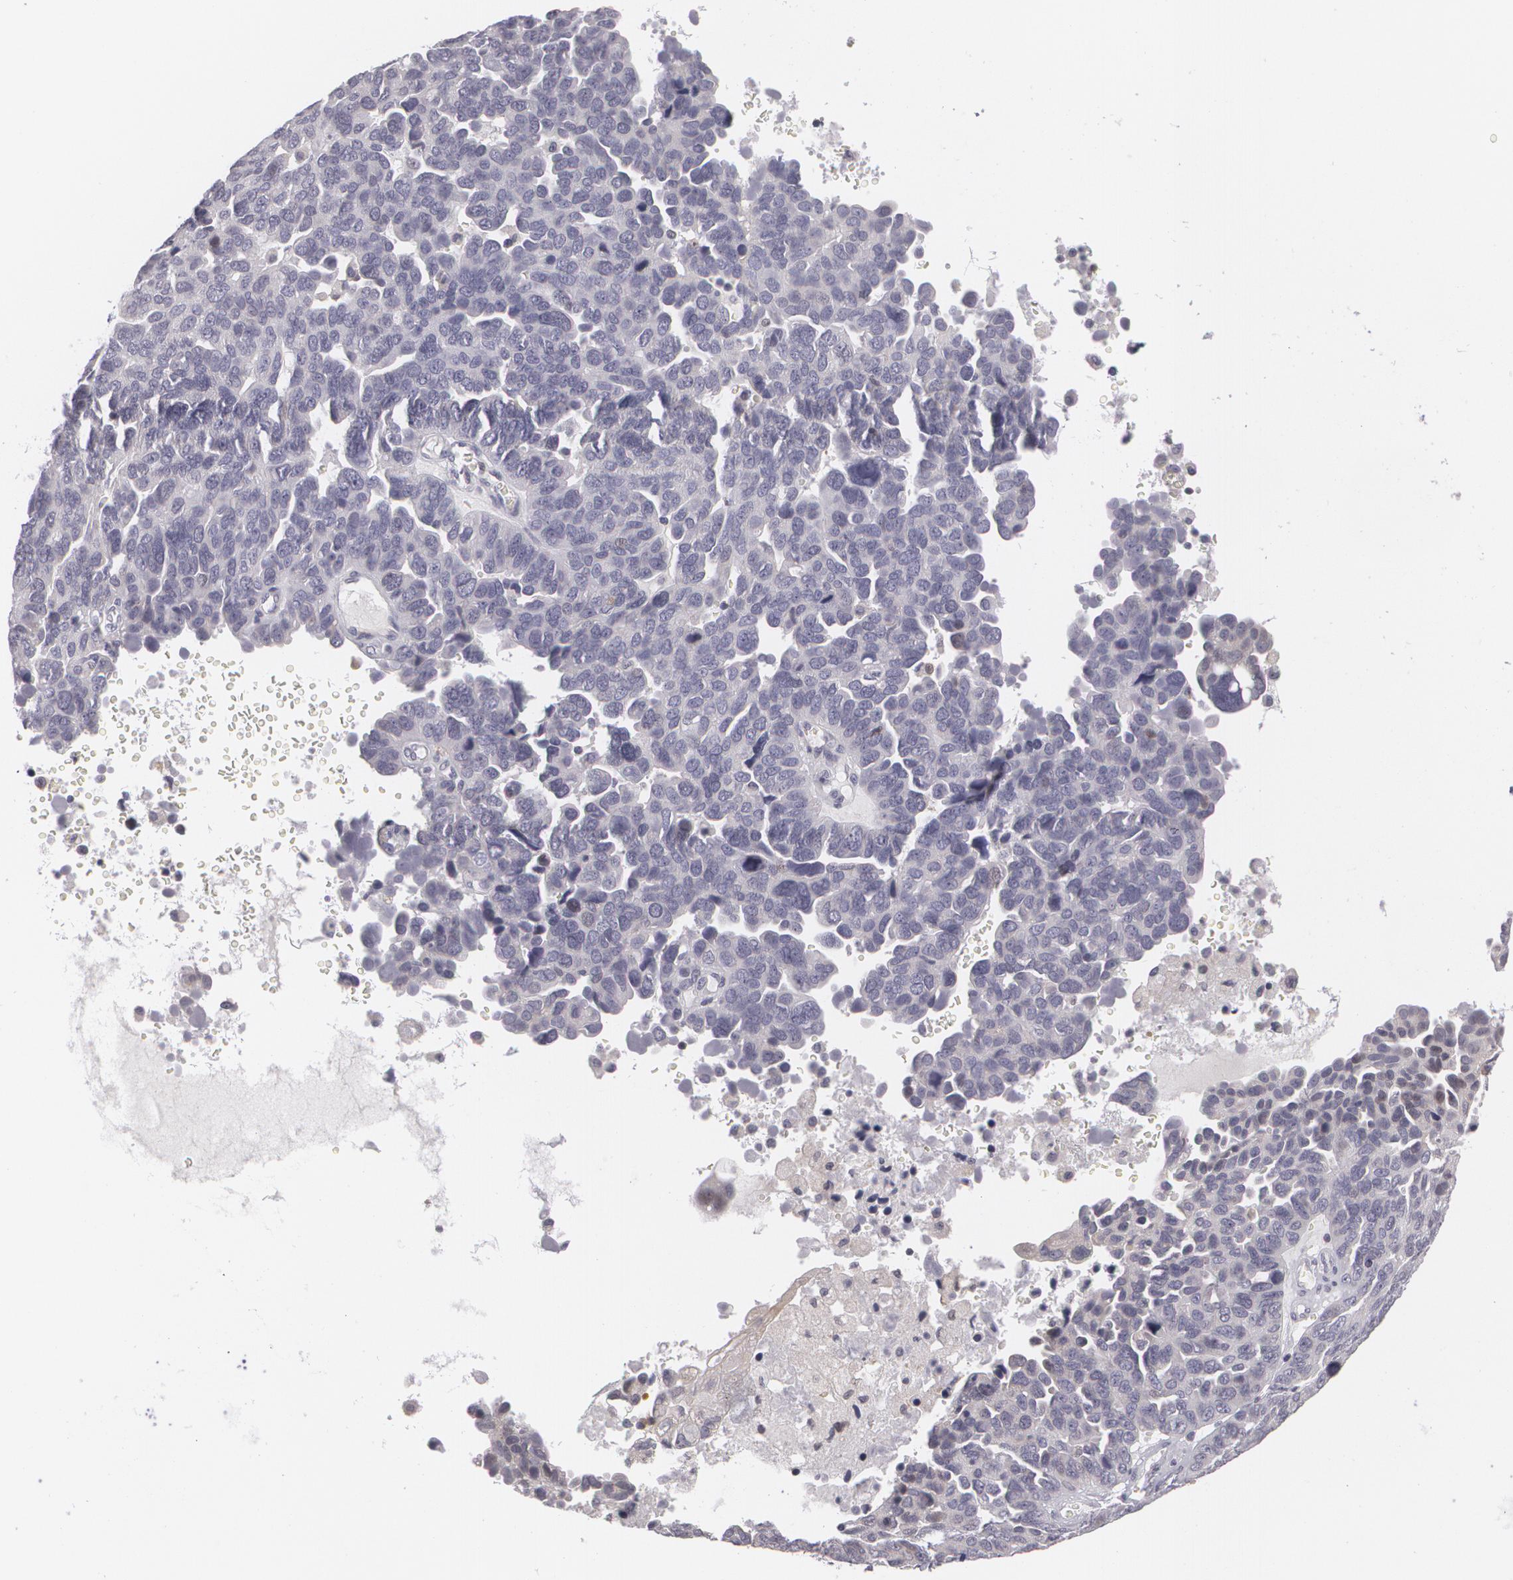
{"staining": {"intensity": "negative", "quantity": "none", "location": "none"}, "tissue": "ovarian cancer", "cell_type": "Tumor cells", "image_type": "cancer", "snomed": [{"axis": "morphology", "description": "Cystadenocarcinoma, serous, NOS"}, {"axis": "topography", "description": "Ovary"}], "caption": "Ovarian cancer was stained to show a protein in brown. There is no significant staining in tumor cells.", "gene": "ZBTB16", "patient": {"sex": "female", "age": 64}}